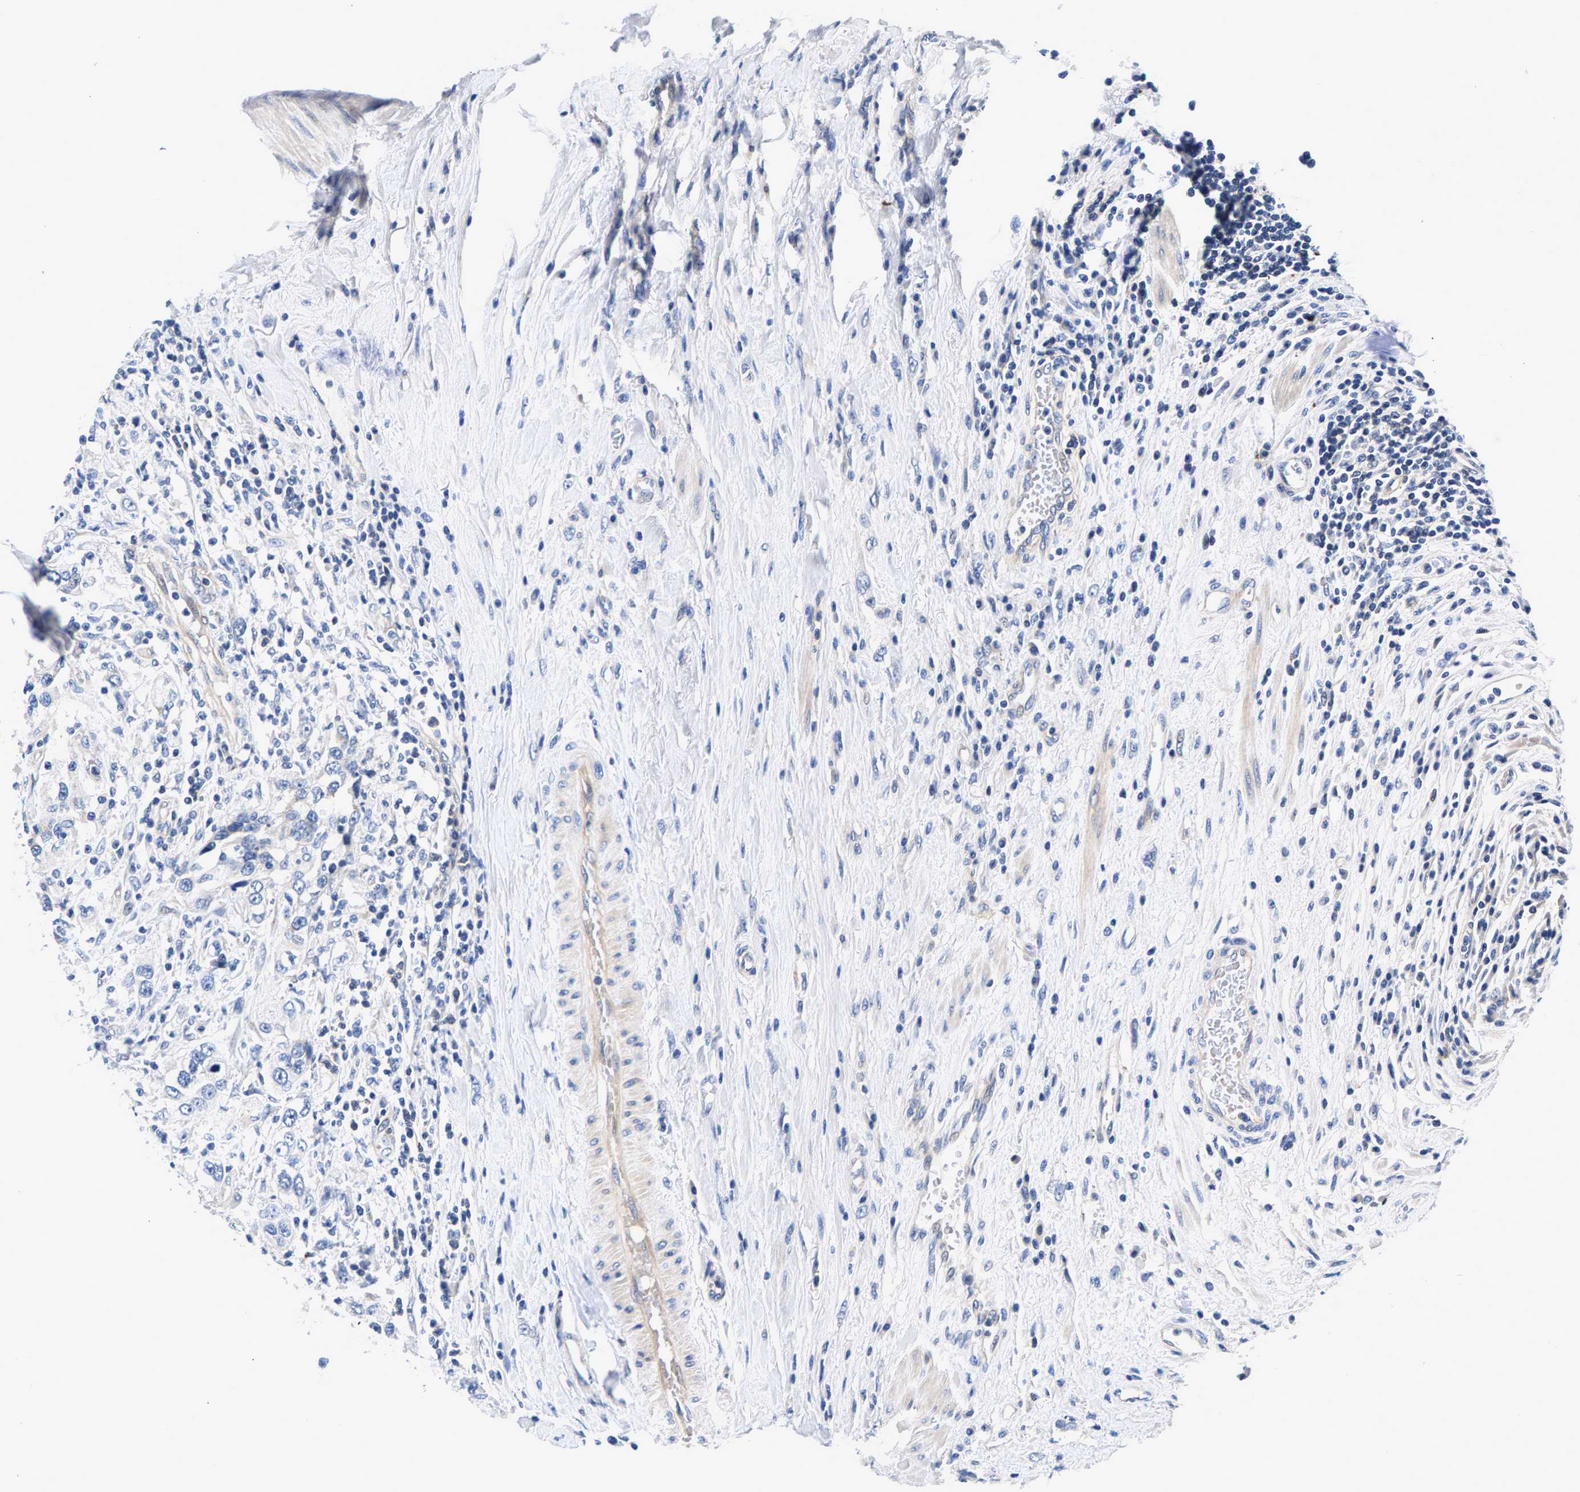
{"staining": {"intensity": "negative", "quantity": "none", "location": "none"}, "tissue": "urothelial cancer", "cell_type": "Tumor cells", "image_type": "cancer", "snomed": [{"axis": "morphology", "description": "Urothelial carcinoma, High grade"}, {"axis": "topography", "description": "Urinary bladder"}], "caption": "Human urothelial cancer stained for a protein using IHC demonstrates no expression in tumor cells.", "gene": "P2RY4", "patient": {"sex": "female", "age": 80}}